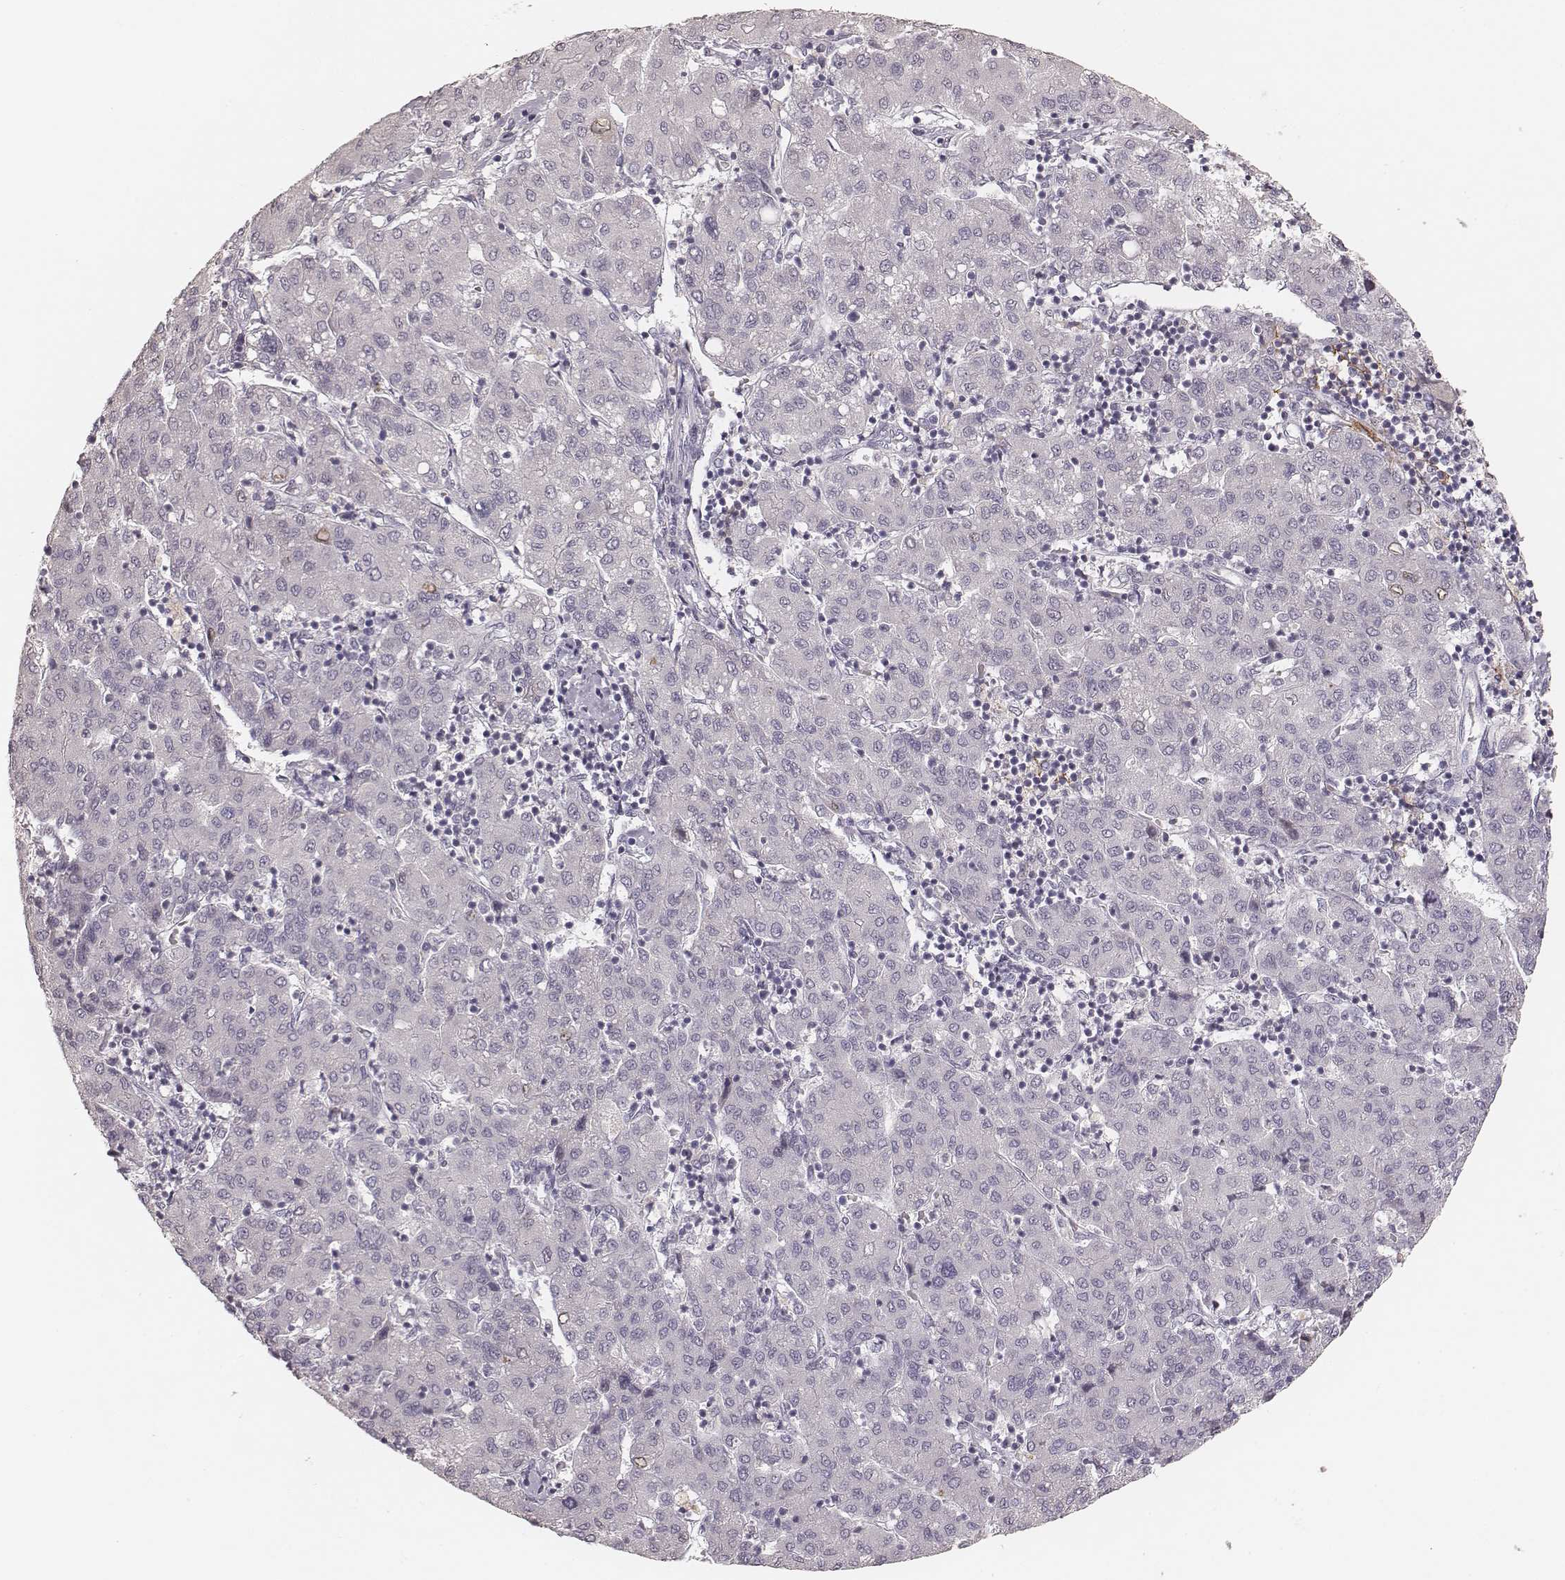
{"staining": {"intensity": "negative", "quantity": "none", "location": "none"}, "tissue": "liver cancer", "cell_type": "Tumor cells", "image_type": "cancer", "snomed": [{"axis": "morphology", "description": "Carcinoma, Hepatocellular, NOS"}, {"axis": "topography", "description": "Liver"}], "caption": "An image of liver cancer (hepatocellular carcinoma) stained for a protein displays no brown staining in tumor cells. (Brightfield microscopy of DAB (3,3'-diaminobenzidine) immunohistochemistry (IHC) at high magnification).", "gene": "MADCAM1", "patient": {"sex": "male", "age": 65}}